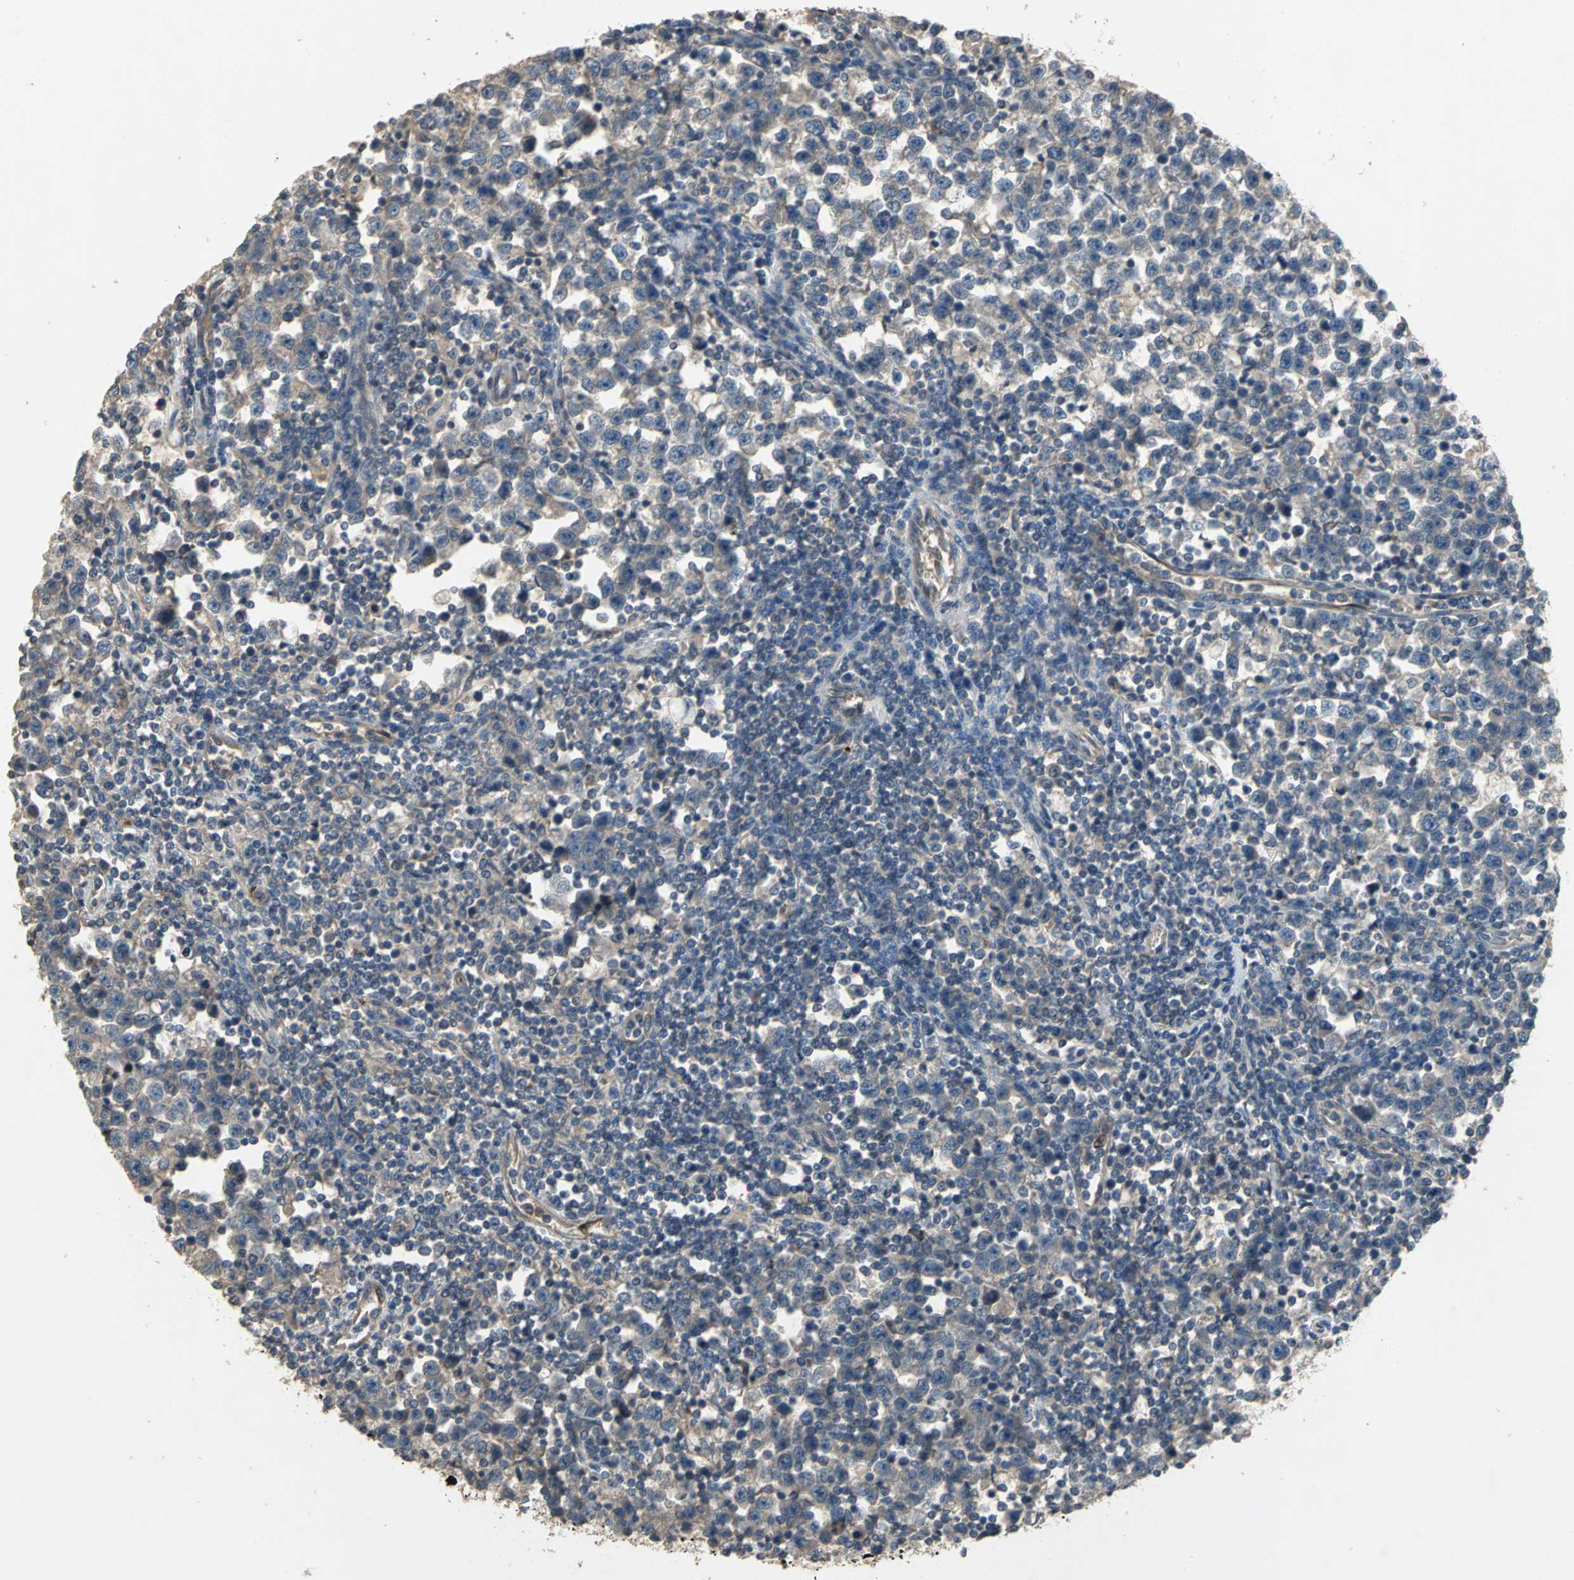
{"staining": {"intensity": "weak", "quantity": ">75%", "location": "cytoplasmic/membranous"}, "tissue": "testis cancer", "cell_type": "Tumor cells", "image_type": "cancer", "snomed": [{"axis": "morphology", "description": "Seminoma, NOS"}, {"axis": "topography", "description": "Testis"}], "caption": "Protein analysis of seminoma (testis) tissue demonstrates weak cytoplasmic/membranous staining in about >75% of tumor cells.", "gene": "MET", "patient": {"sex": "male", "age": 43}}